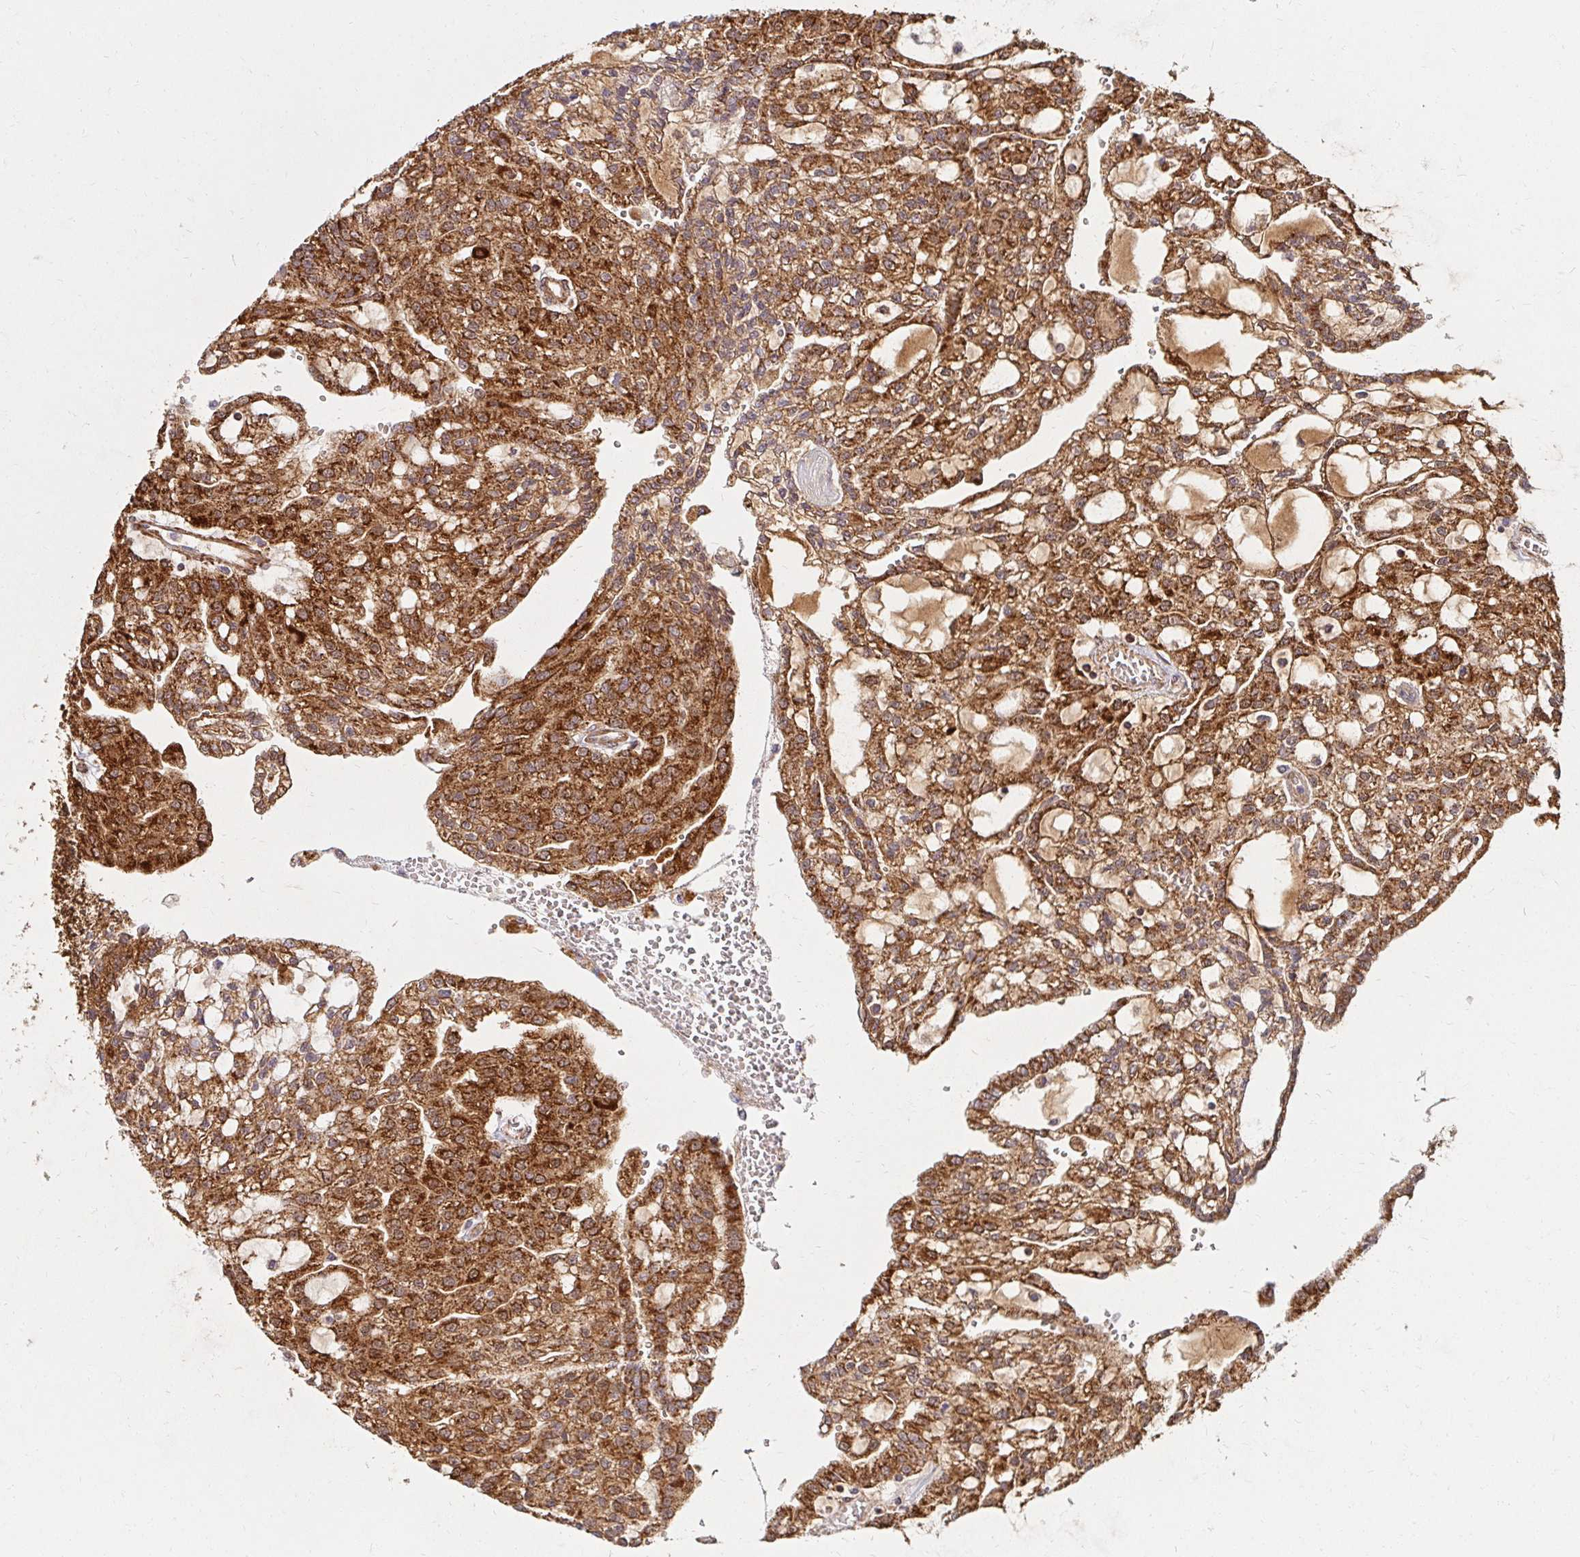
{"staining": {"intensity": "strong", "quantity": ">75%", "location": "cytoplasmic/membranous"}, "tissue": "renal cancer", "cell_type": "Tumor cells", "image_type": "cancer", "snomed": [{"axis": "morphology", "description": "Adenocarcinoma, NOS"}, {"axis": "topography", "description": "Kidney"}], "caption": "The immunohistochemical stain highlights strong cytoplasmic/membranous staining in tumor cells of adenocarcinoma (renal) tissue.", "gene": "BTF3", "patient": {"sex": "male", "age": 63}}